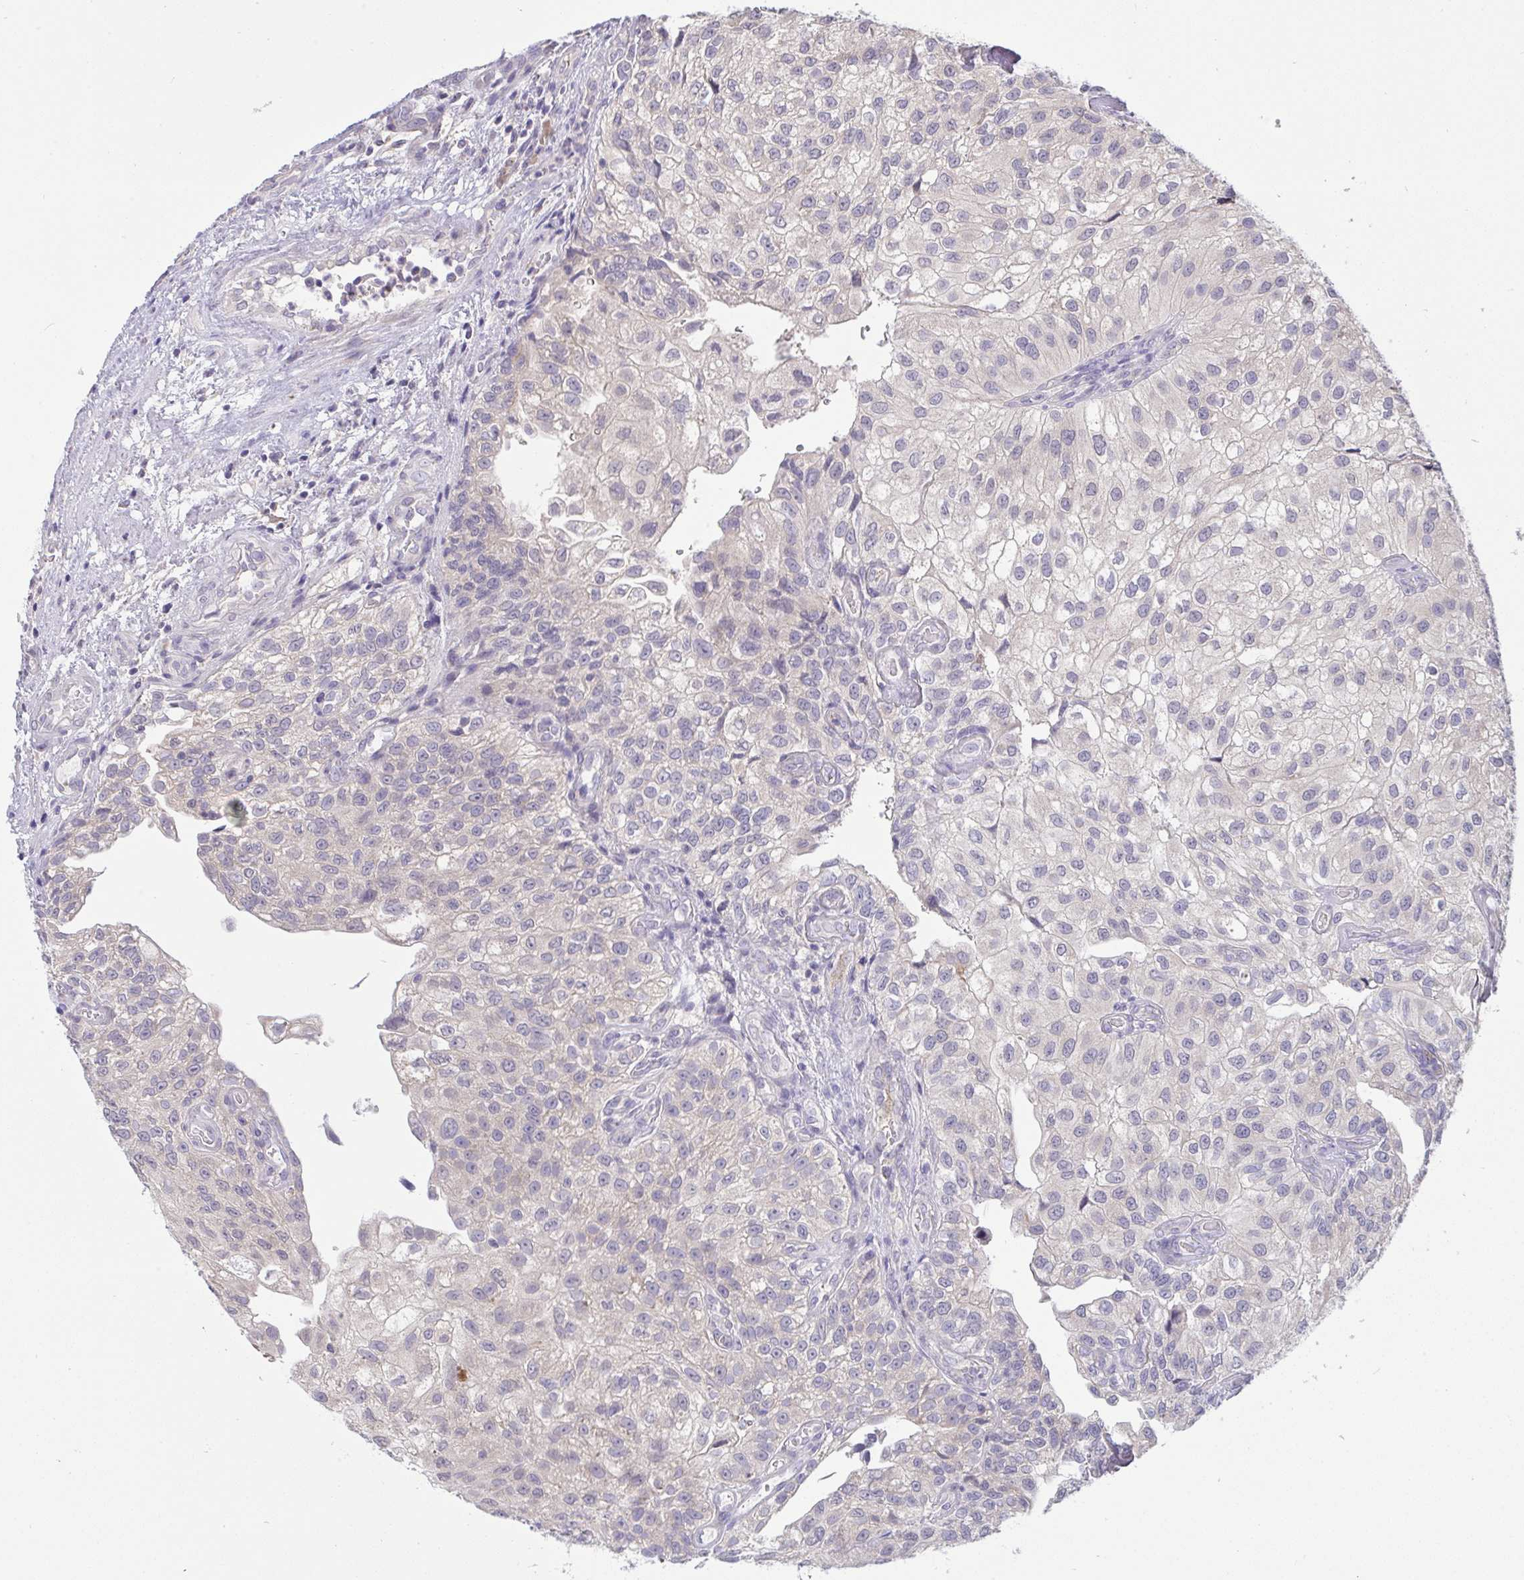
{"staining": {"intensity": "negative", "quantity": "none", "location": "none"}, "tissue": "urothelial cancer", "cell_type": "Tumor cells", "image_type": "cancer", "snomed": [{"axis": "morphology", "description": "Urothelial carcinoma, NOS"}, {"axis": "topography", "description": "Urinary bladder"}], "caption": "Transitional cell carcinoma stained for a protein using immunohistochemistry displays no positivity tumor cells.", "gene": "TMEM41A", "patient": {"sex": "male", "age": 87}}